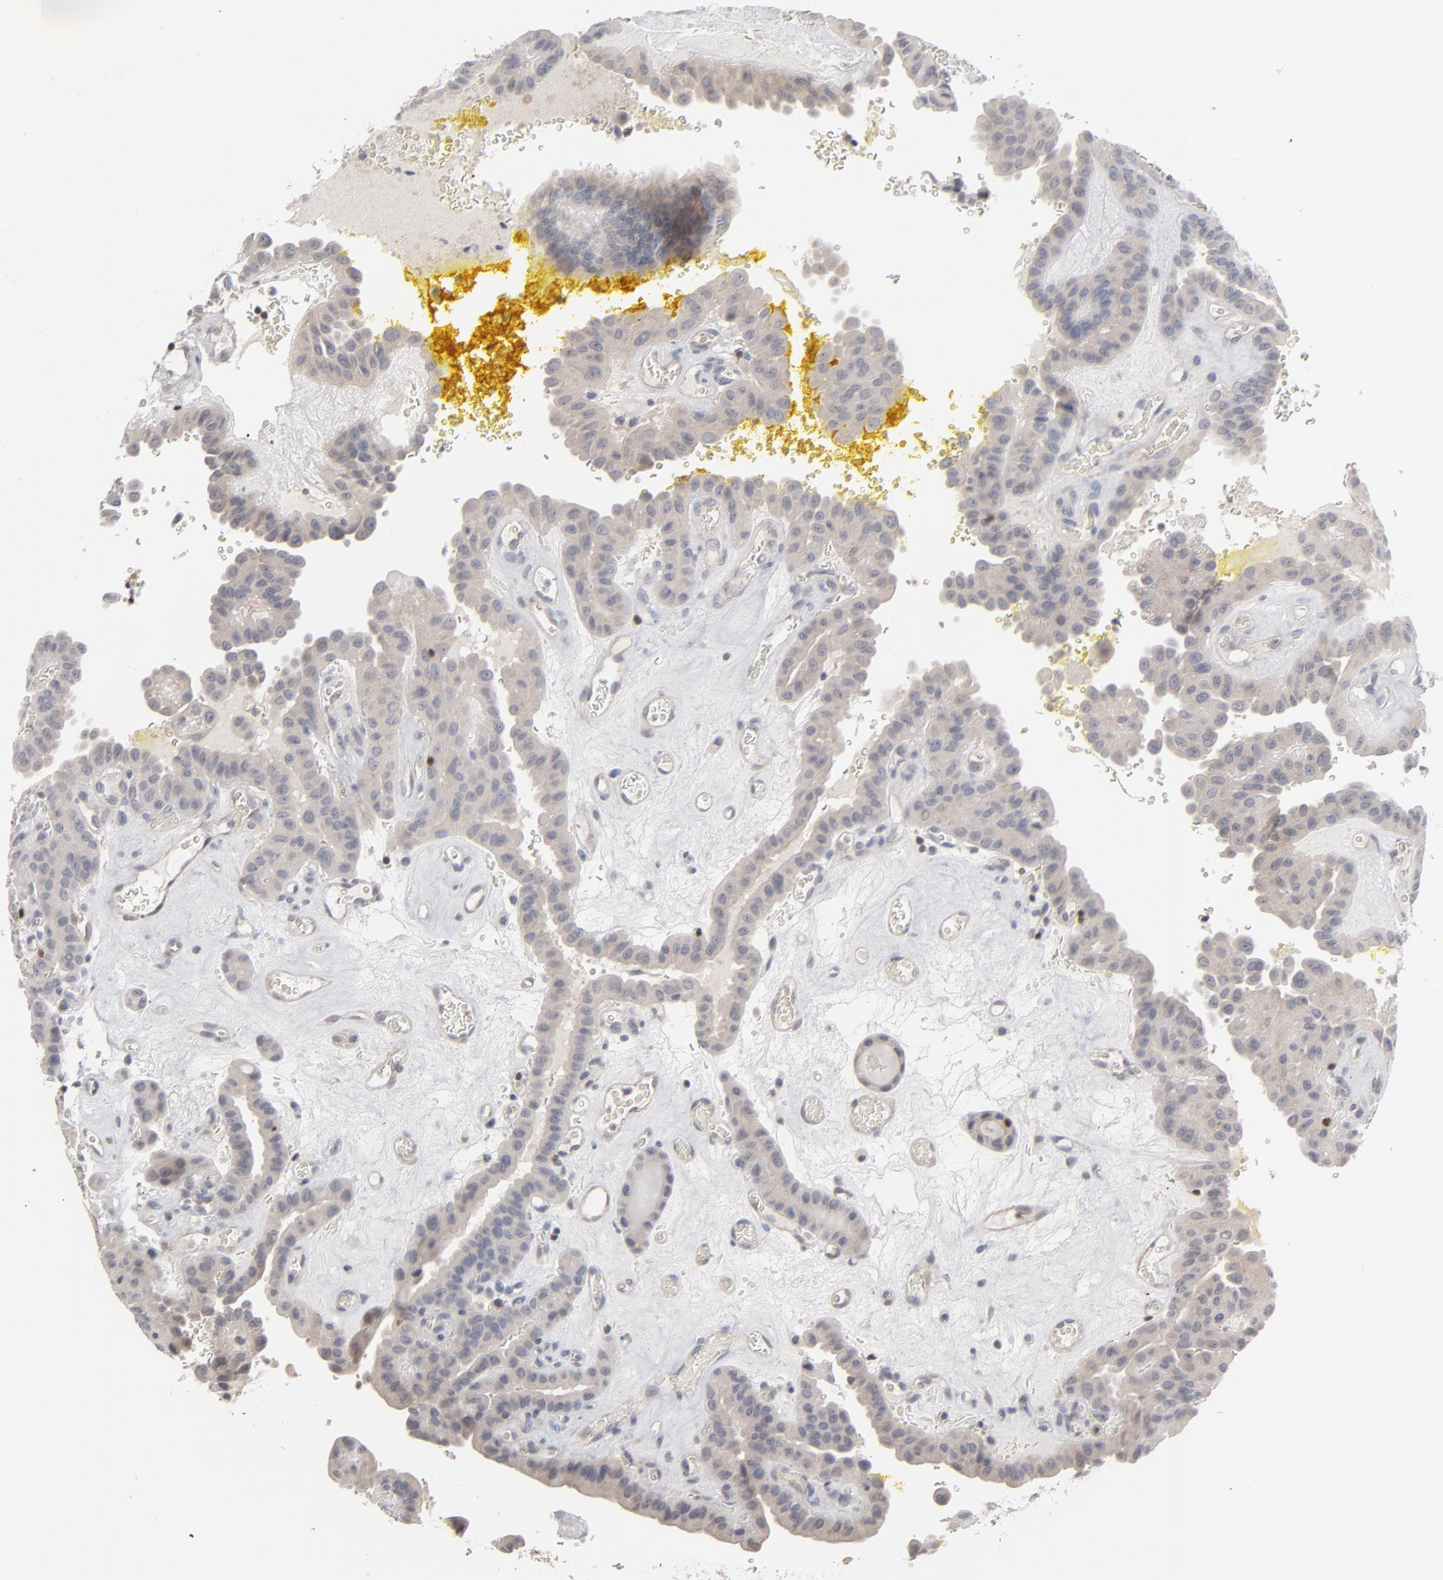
{"staining": {"intensity": "weak", "quantity": ">75%", "location": "cytoplasmic/membranous"}, "tissue": "thyroid cancer", "cell_type": "Tumor cells", "image_type": "cancer", "snomed": [{"axis": "morphology", "description": "Papillary adenocarcinoma, NOS"}, {"axis": "topography", "description": "Thyroid gland"}], "caption": "Immunohistochemical staining of human thyroid papillary adenocarcinoma demonstrates low levels of weak cytoplasmic/membranous protein staining in approximately >75% of tumor cells.", "gene": "STAT4", "patient": {"sex": "male", "age": 87}}